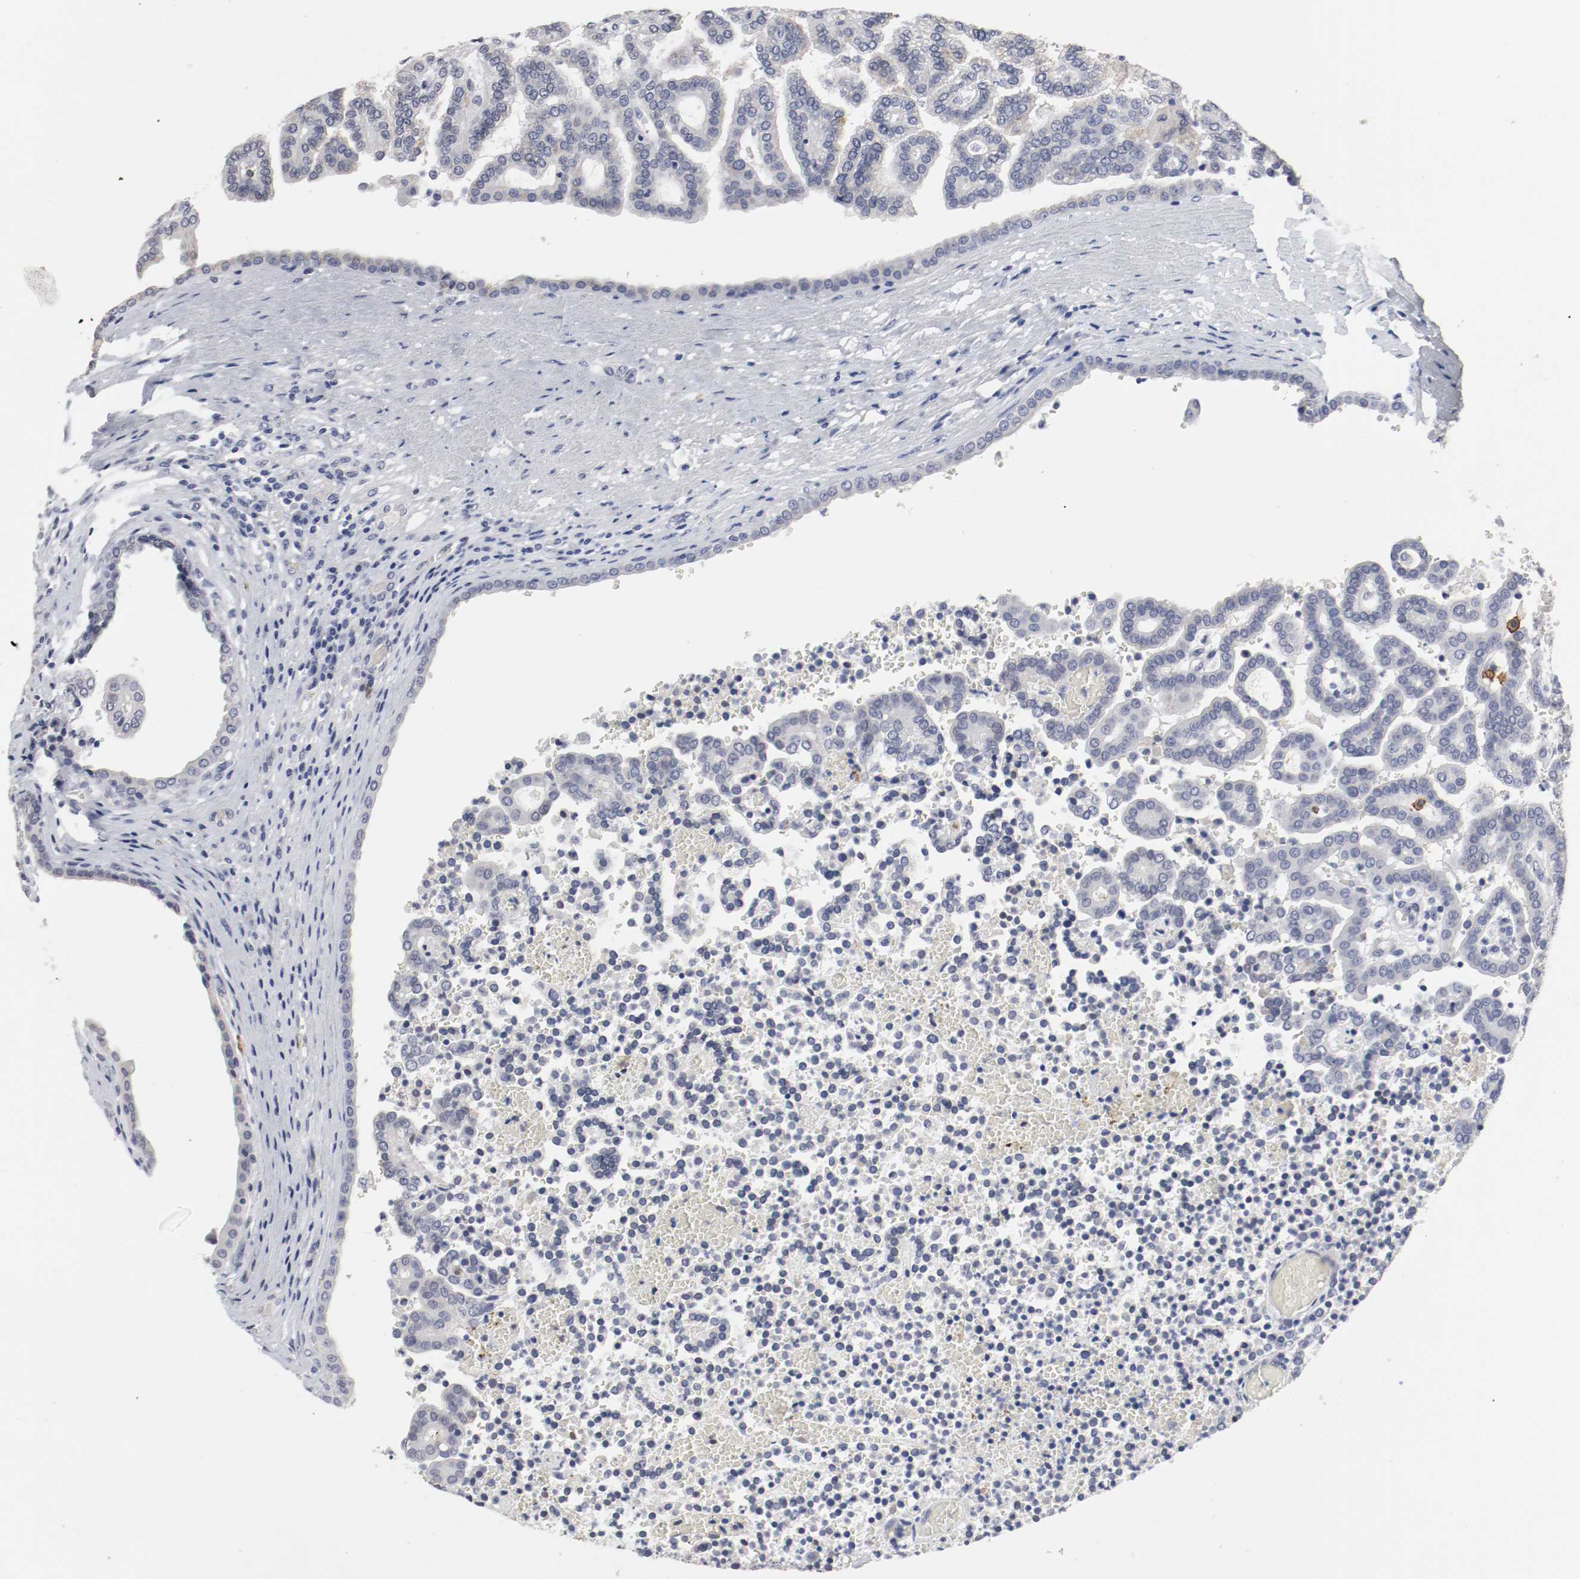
{"staining": {"intensity": "negative", "quantity": "none", "location": "none"}, "tissue": "renal cancer", "cell_type": "Tumor cells", "image_type": "cancer", "snomed": [{"axis": "morphology", "description": "Adenocarcinoma, NOS"}, {"axis": "topography", "description": "Kidney"}], "caption": "A high-resolution image shows immunohistochemistry staining of renal cancer (adenocarcinoma), which shows no significant staining in tumor cells.", "gene": "KIT", "patient": {"sex": "male", "age": 61}}